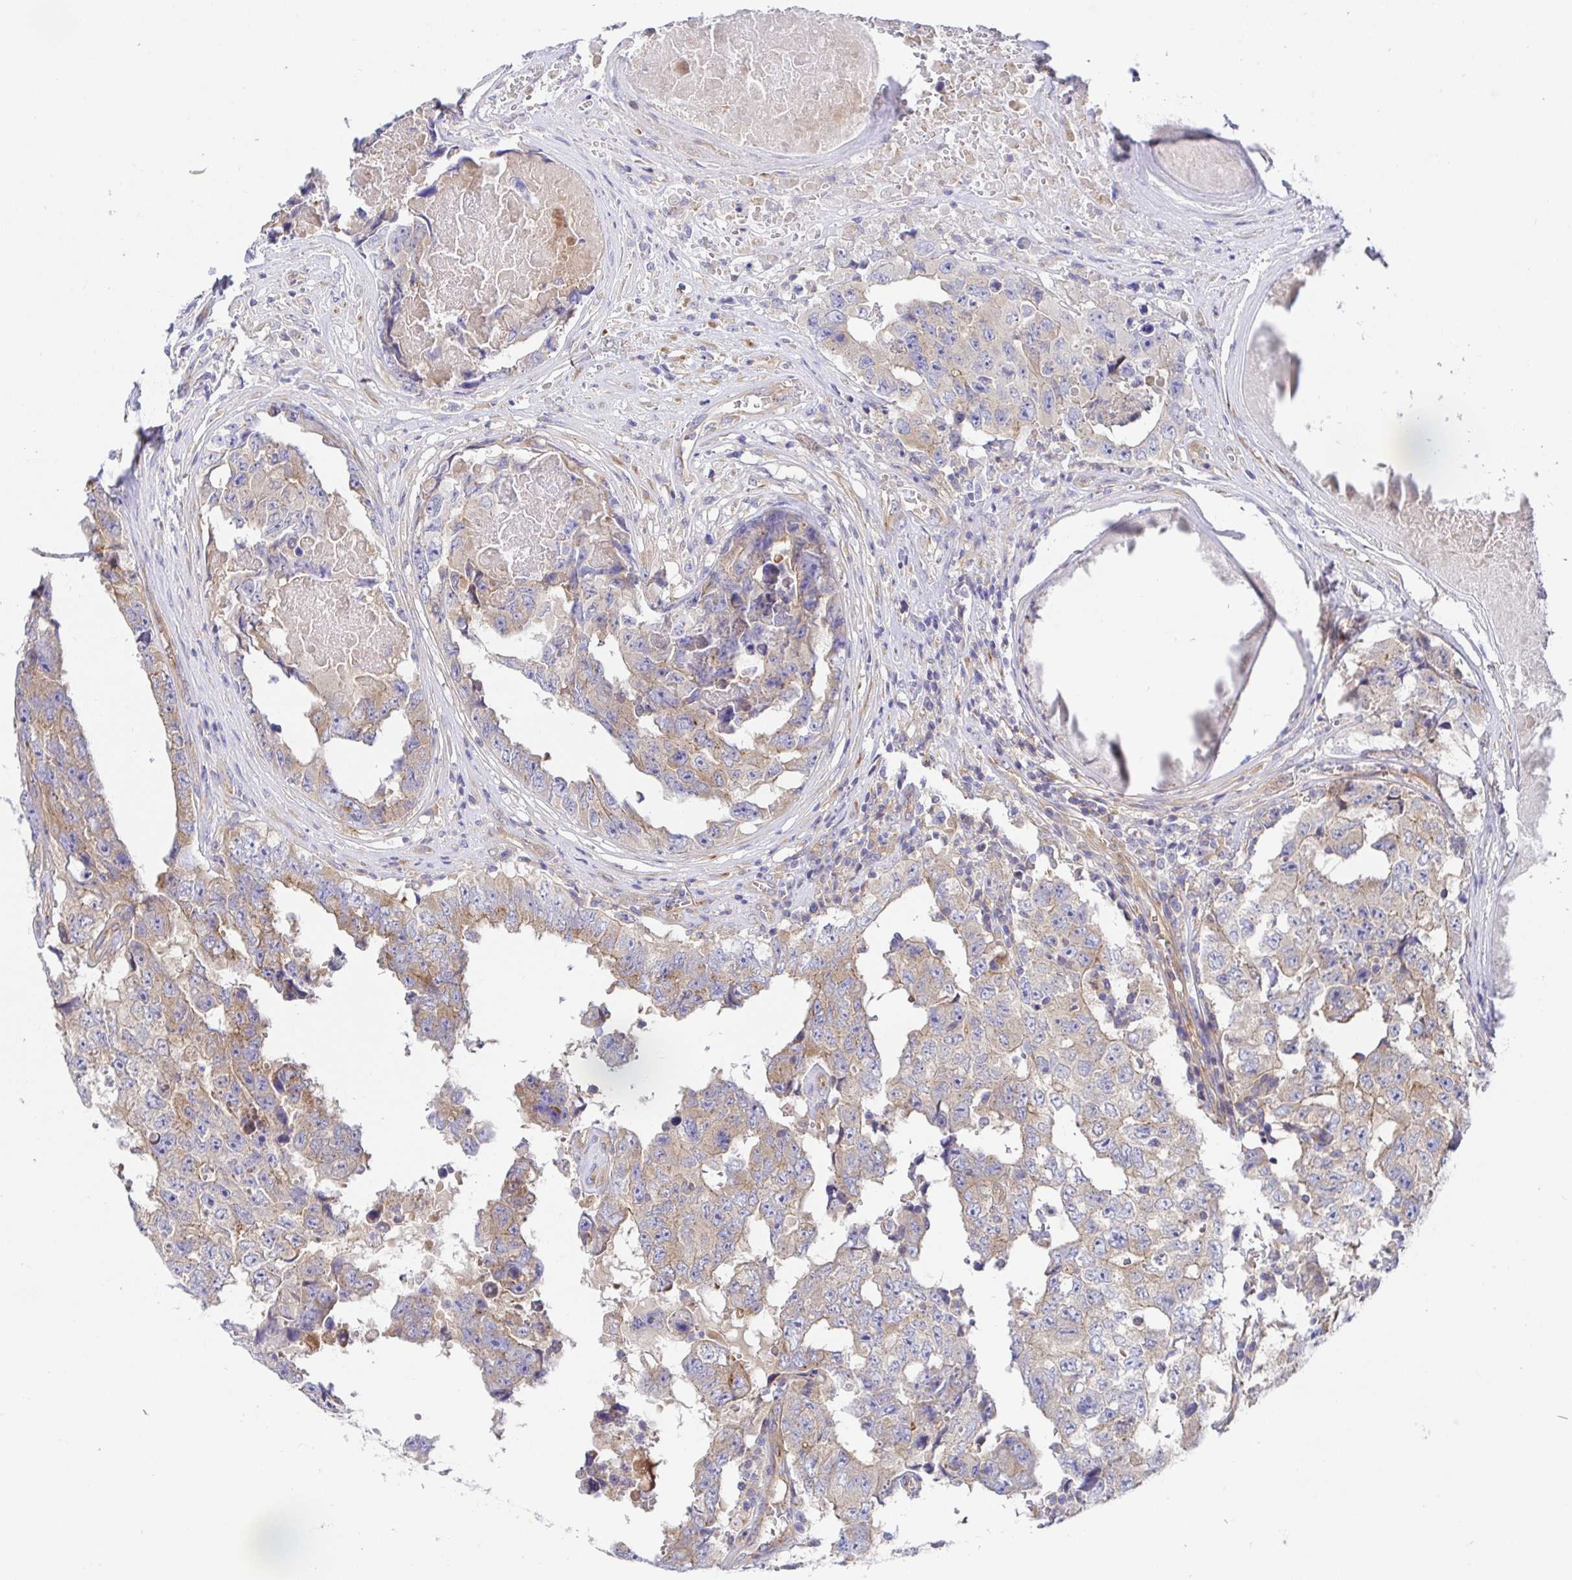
{"staining": {"intensity": "weak", "quantity": "25%-75%", "location": "cytoplasmic/membranous"}, "tissue": "testis cancer", "cell_type": "Tumor cells", "image_type": "cancer", "snomed": [{"axis": "morphology", "description": "Normal tissue, NOS"}, {"axis": "morphology", "description": "Carcinoma, Embryonal, NOS"}, {"axis": "topography", "description": "Testis"}, {"axis": "topography", "description": "Epididymis"}], "caption": "Testis cancer tissue exhibits weak cytoplasmic/membranous positivity in approximately 25%-75% of tumor cells, visualized by immunohistochemistry.", "gene": "GOLGA1", "patient": {"sex": "male", "age": 25}}